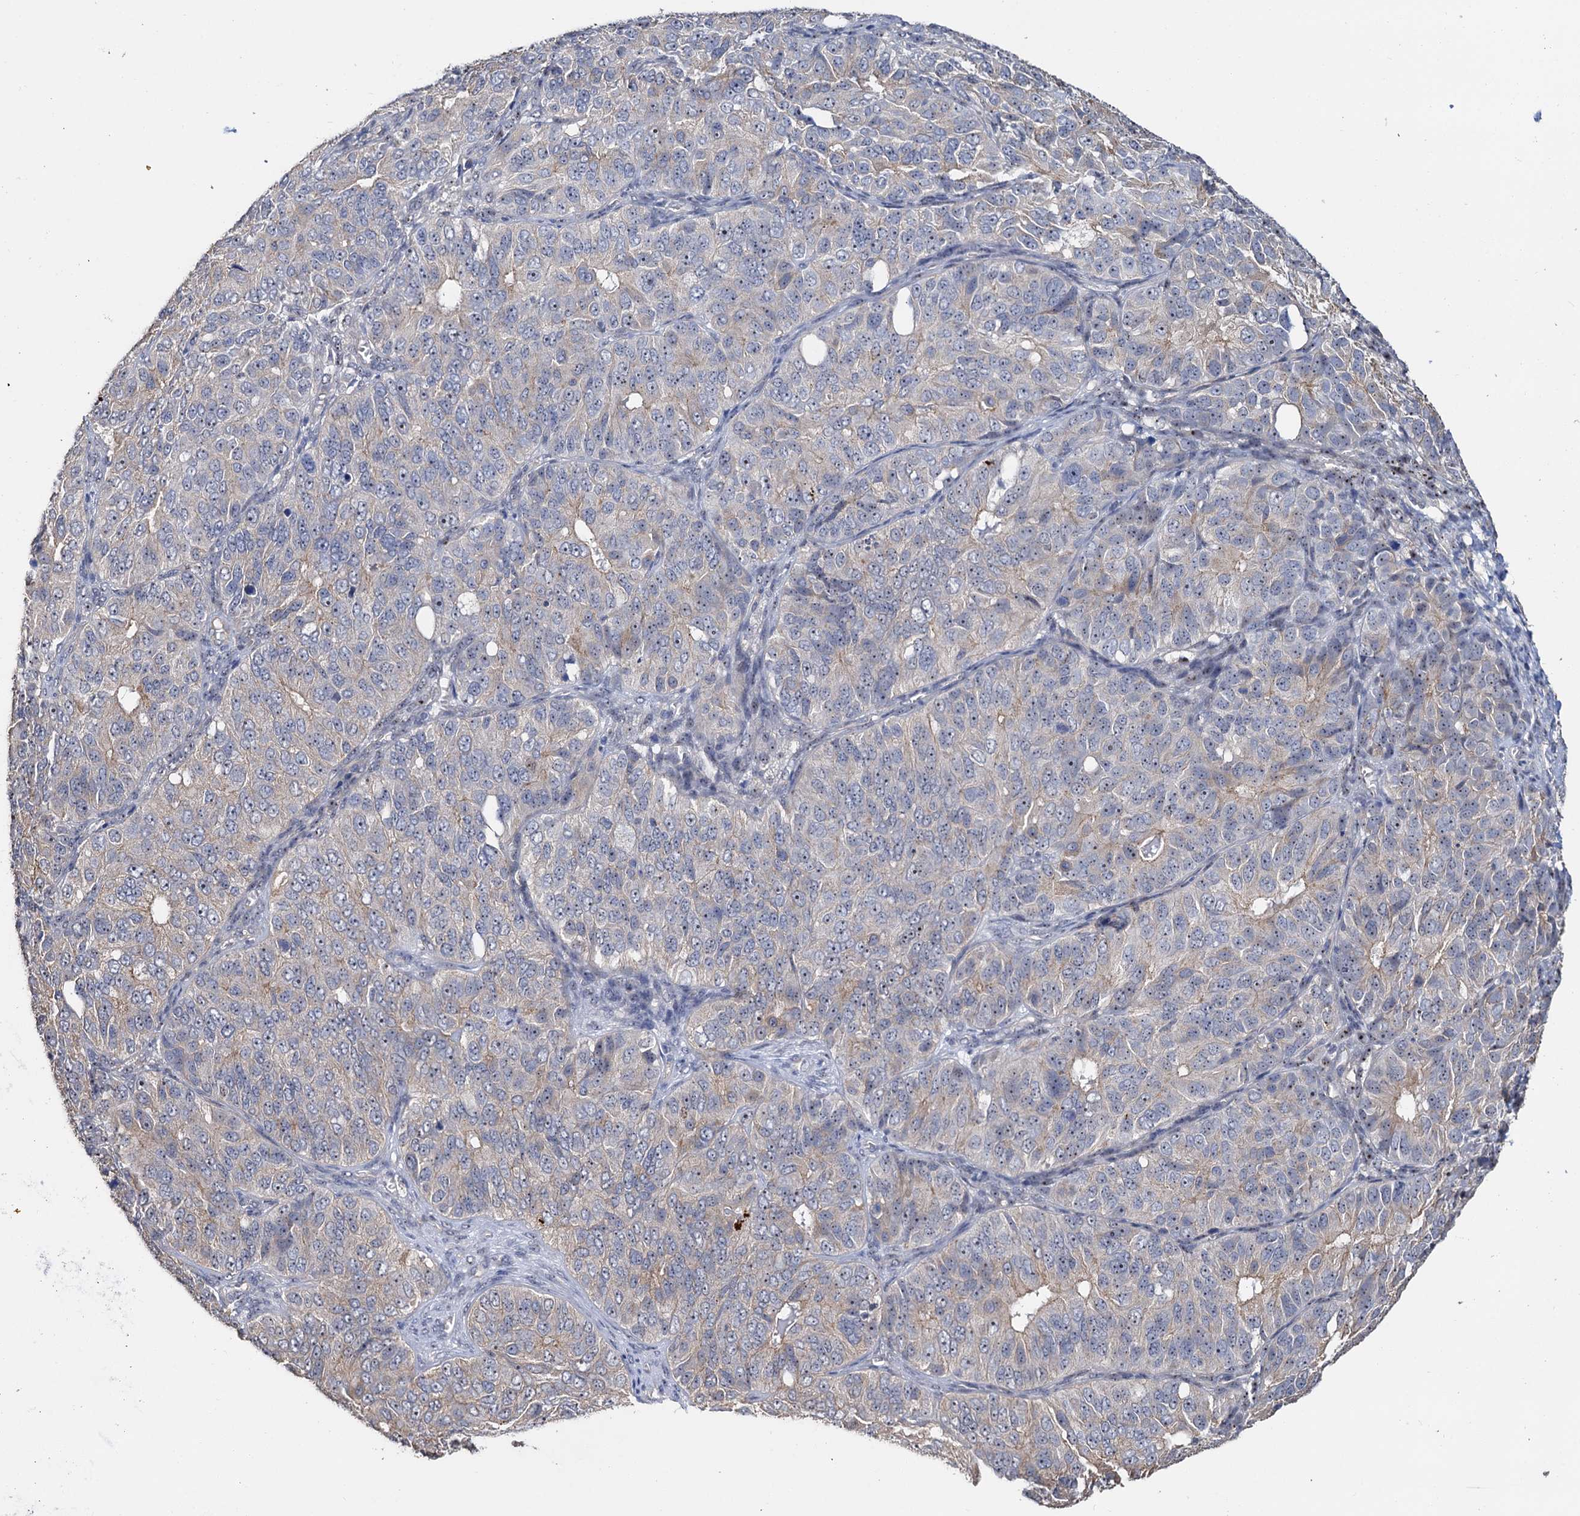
{"staining": {"intensity": "negative", "quantity": "none", "location": "none"}, "tissue": "ovarian cancer", "cell_type": "Tumor cells", "image_type": "cancer", "snomed": [{"axis": "morphology", "description": "Carcinoma, endometroid"}, {"axis": "topography", "description": "Ovary"}], "caption": "IHC histopathology image of neoplastic tissue: ovarian endometroid carcinoma stained with DAB (3,3'-diaminobenzidine) reveals no significant protein positivity in tumor cells. The staining is performed using DAB brown chromogen with nuclei counter-stained in using hematoxylin.", "gene": "C2CD3", "patient": {"sex": "female", "age": 51}}